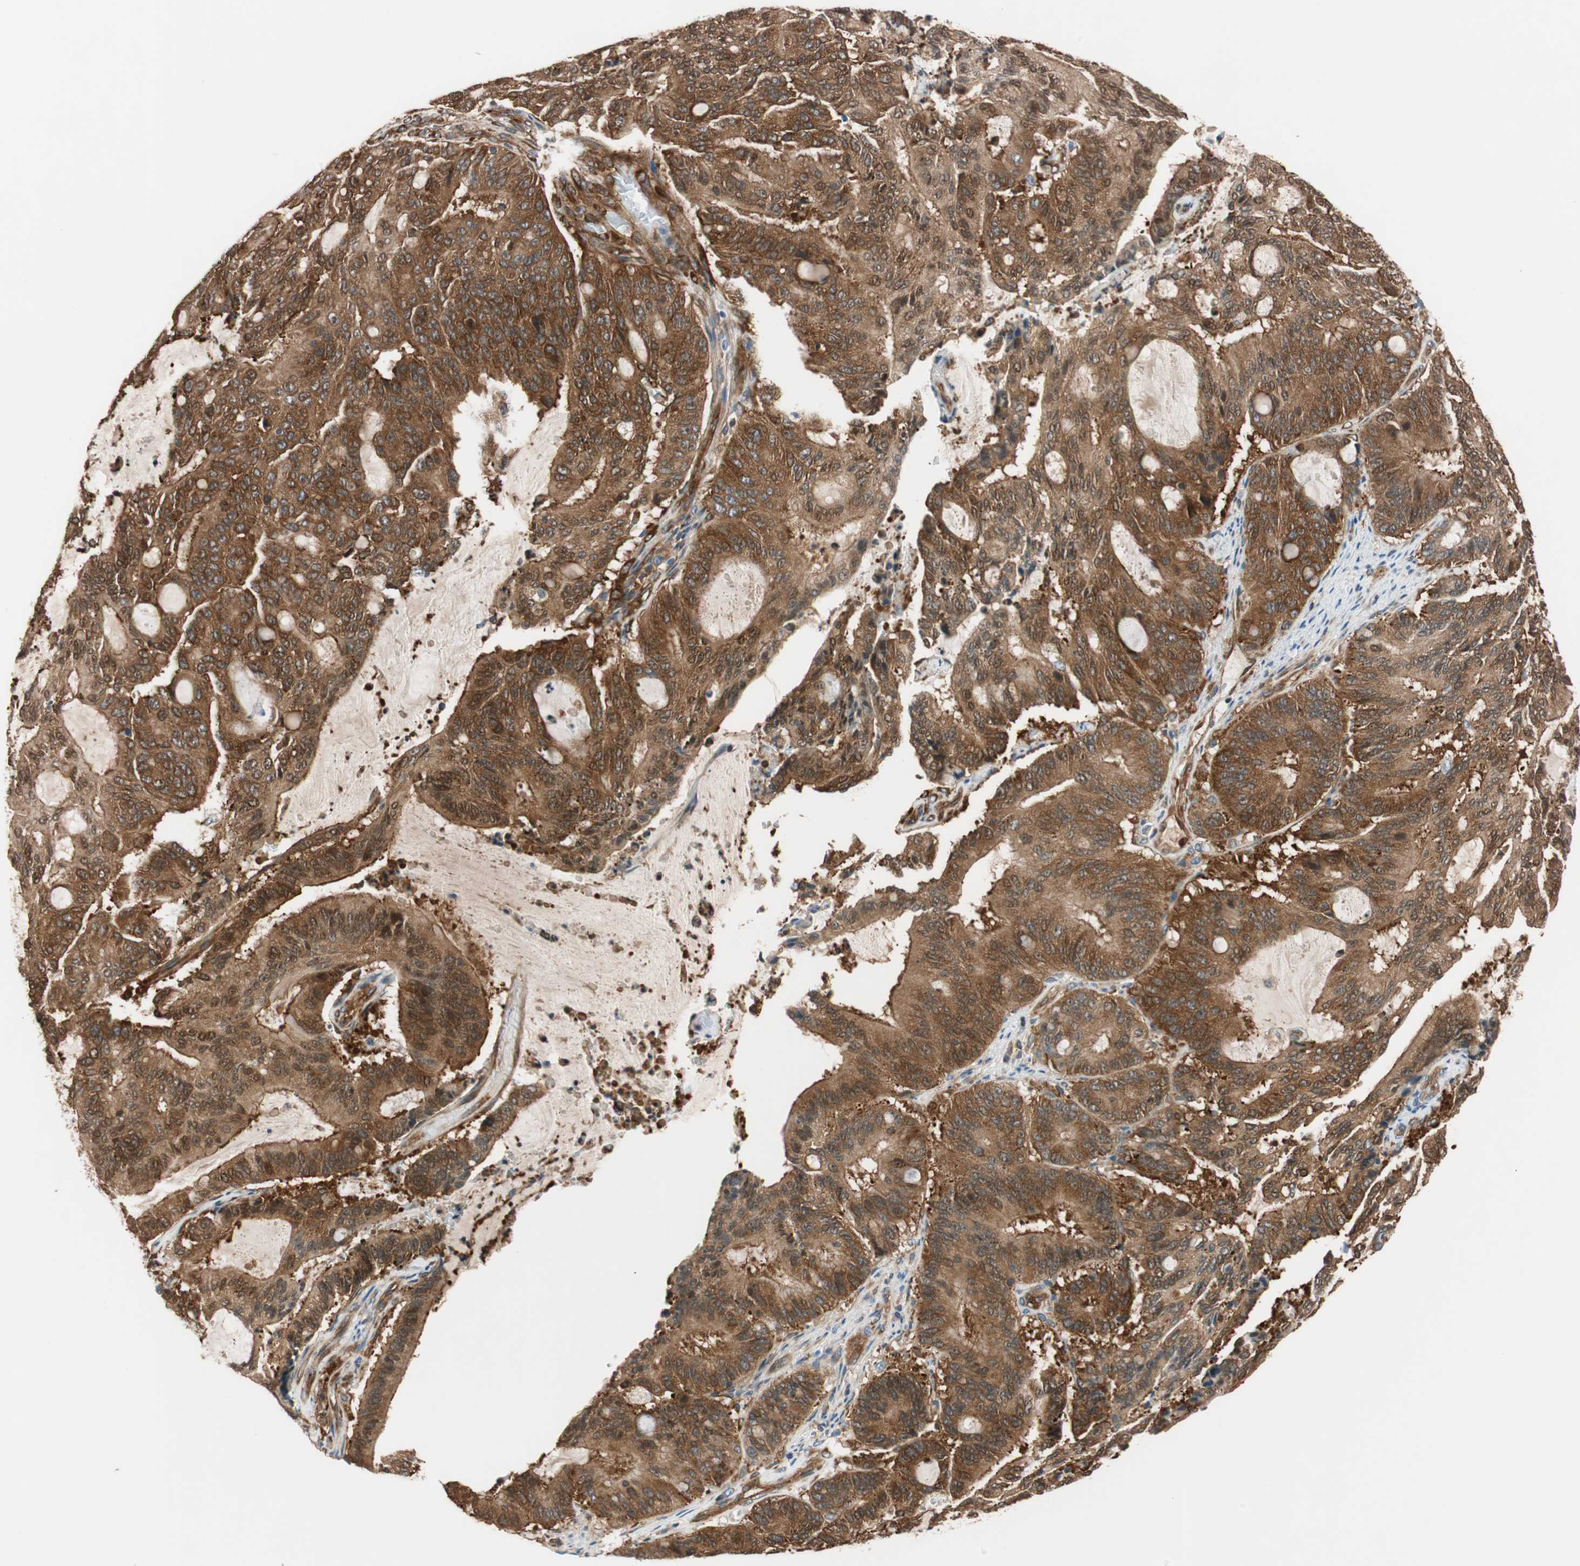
{"staining": {"intensity": "strong", "quantity": ">75%", "location": "cytoplasmic/membranous,nuclear"}, "tissue": "liver cancer", "cell_type": "Tumor cells", "image_type": "cancer", "snomed": [{"axis": "morphology", "description": "Cholangiocarcinoma"}, {"axis": "topography", "description": "Liver"}], "caption": "This image shows immunohistochemistry (IHC) staining of human liver cancer (cholangiocarcinoma), with high strong cytoplasmic/membranous and nuclear staining in about >75% of tumor cells.", "gene": "WASL", "patient": {"sex": "female", "age": 73}}